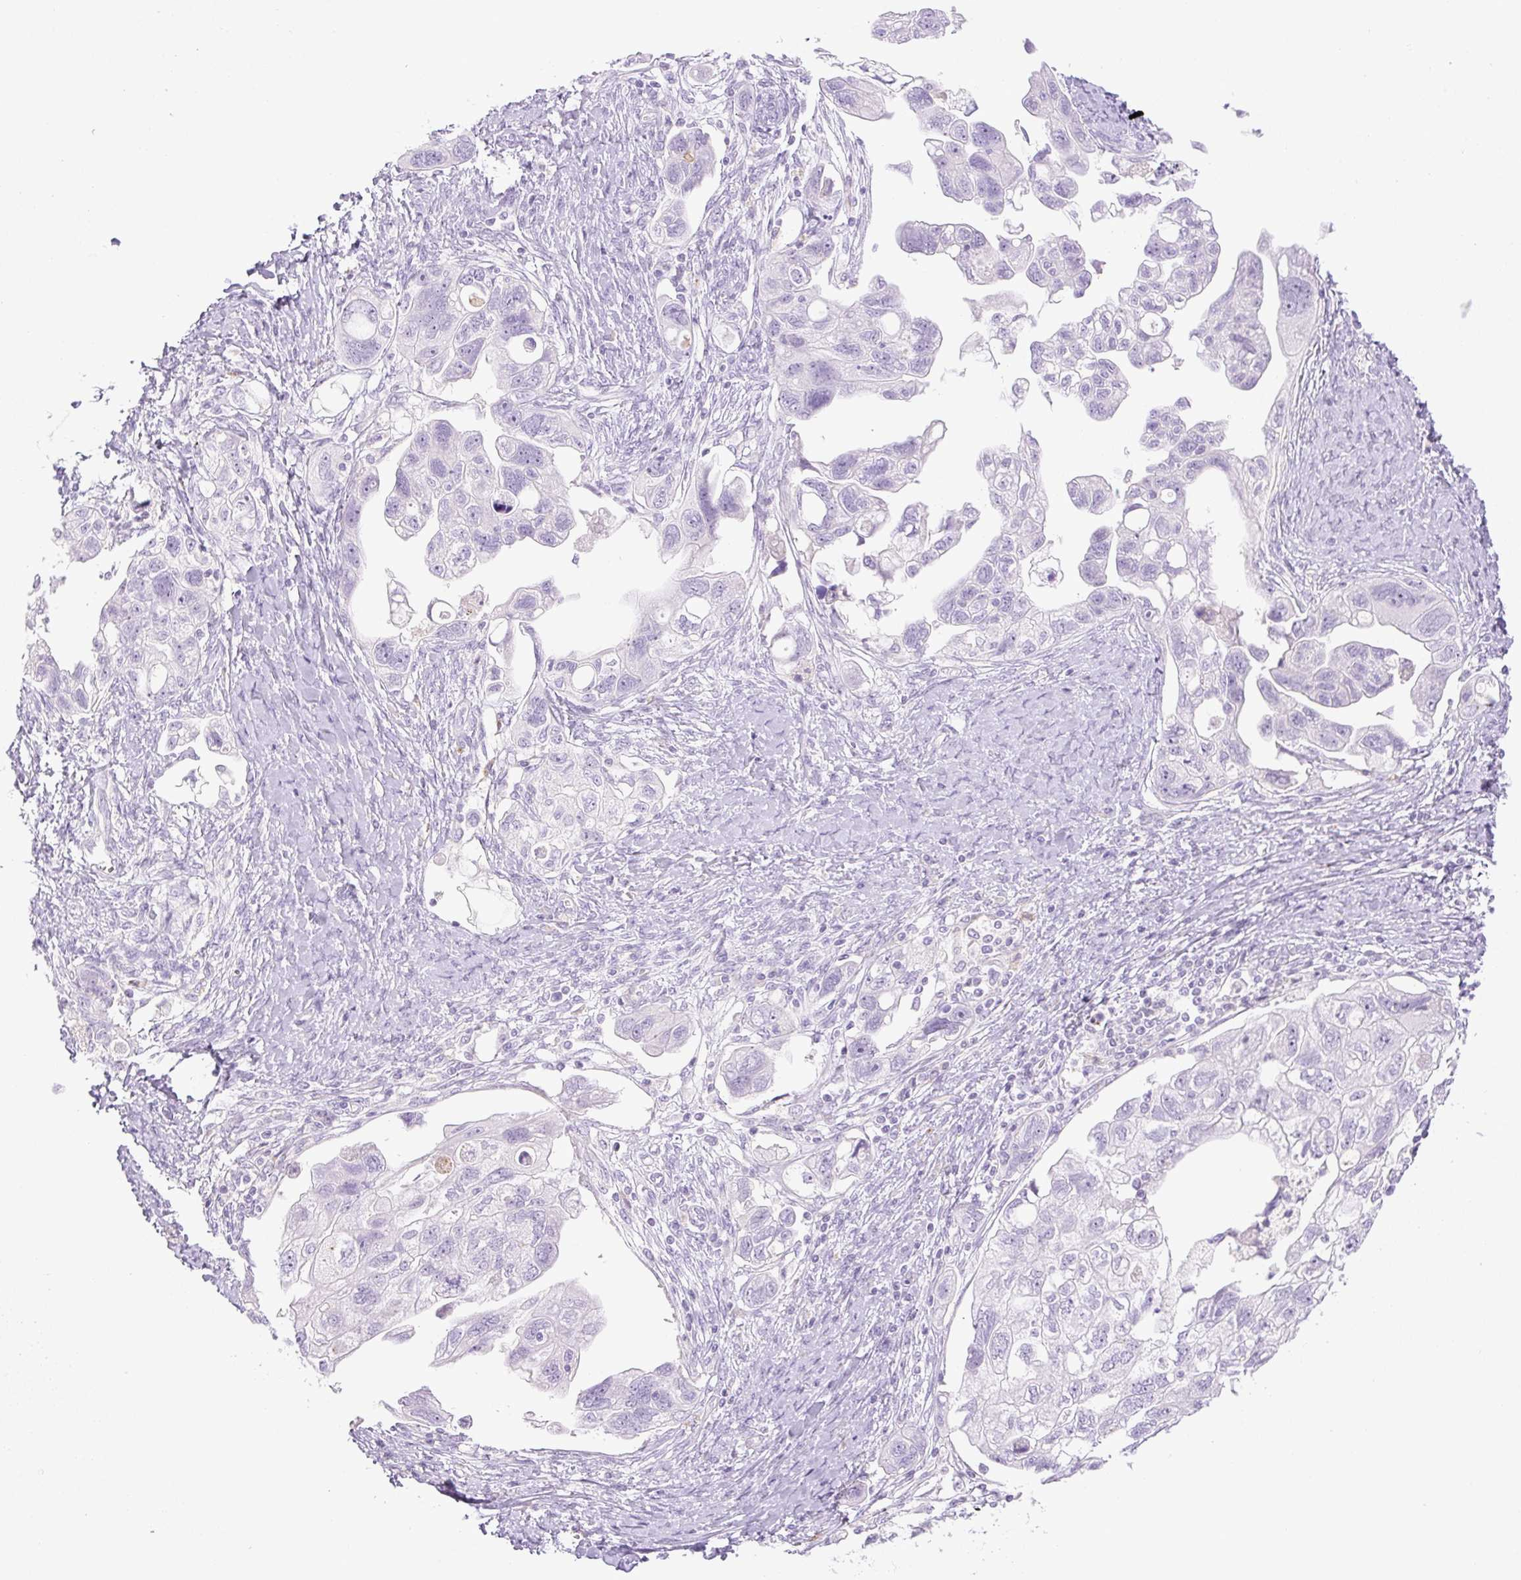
{"staining": {"intensity": "negative", "quantity": "none", "location": "none"}, "tissue": "ovarian cancer", "cell_type": "Tumor cells", "image_type": "cancer", "snomed": [{"axis": "morphology", "description": "Carcinoma, NOS"}, {"axis": "morphology", "description": "Cystadenocarcinoma, serous, NOS"}, {"axis": "topography", "description": "Ovary"}], "caption": "Immunohistochemistry (IHC) image of neoplastic tissue: carcinoma (ovarian) stained with DAB demonstrates no significant protein expression in tumor cells.", "gene": "MIA2", "patient": {"sex": "female", "age": 69}}